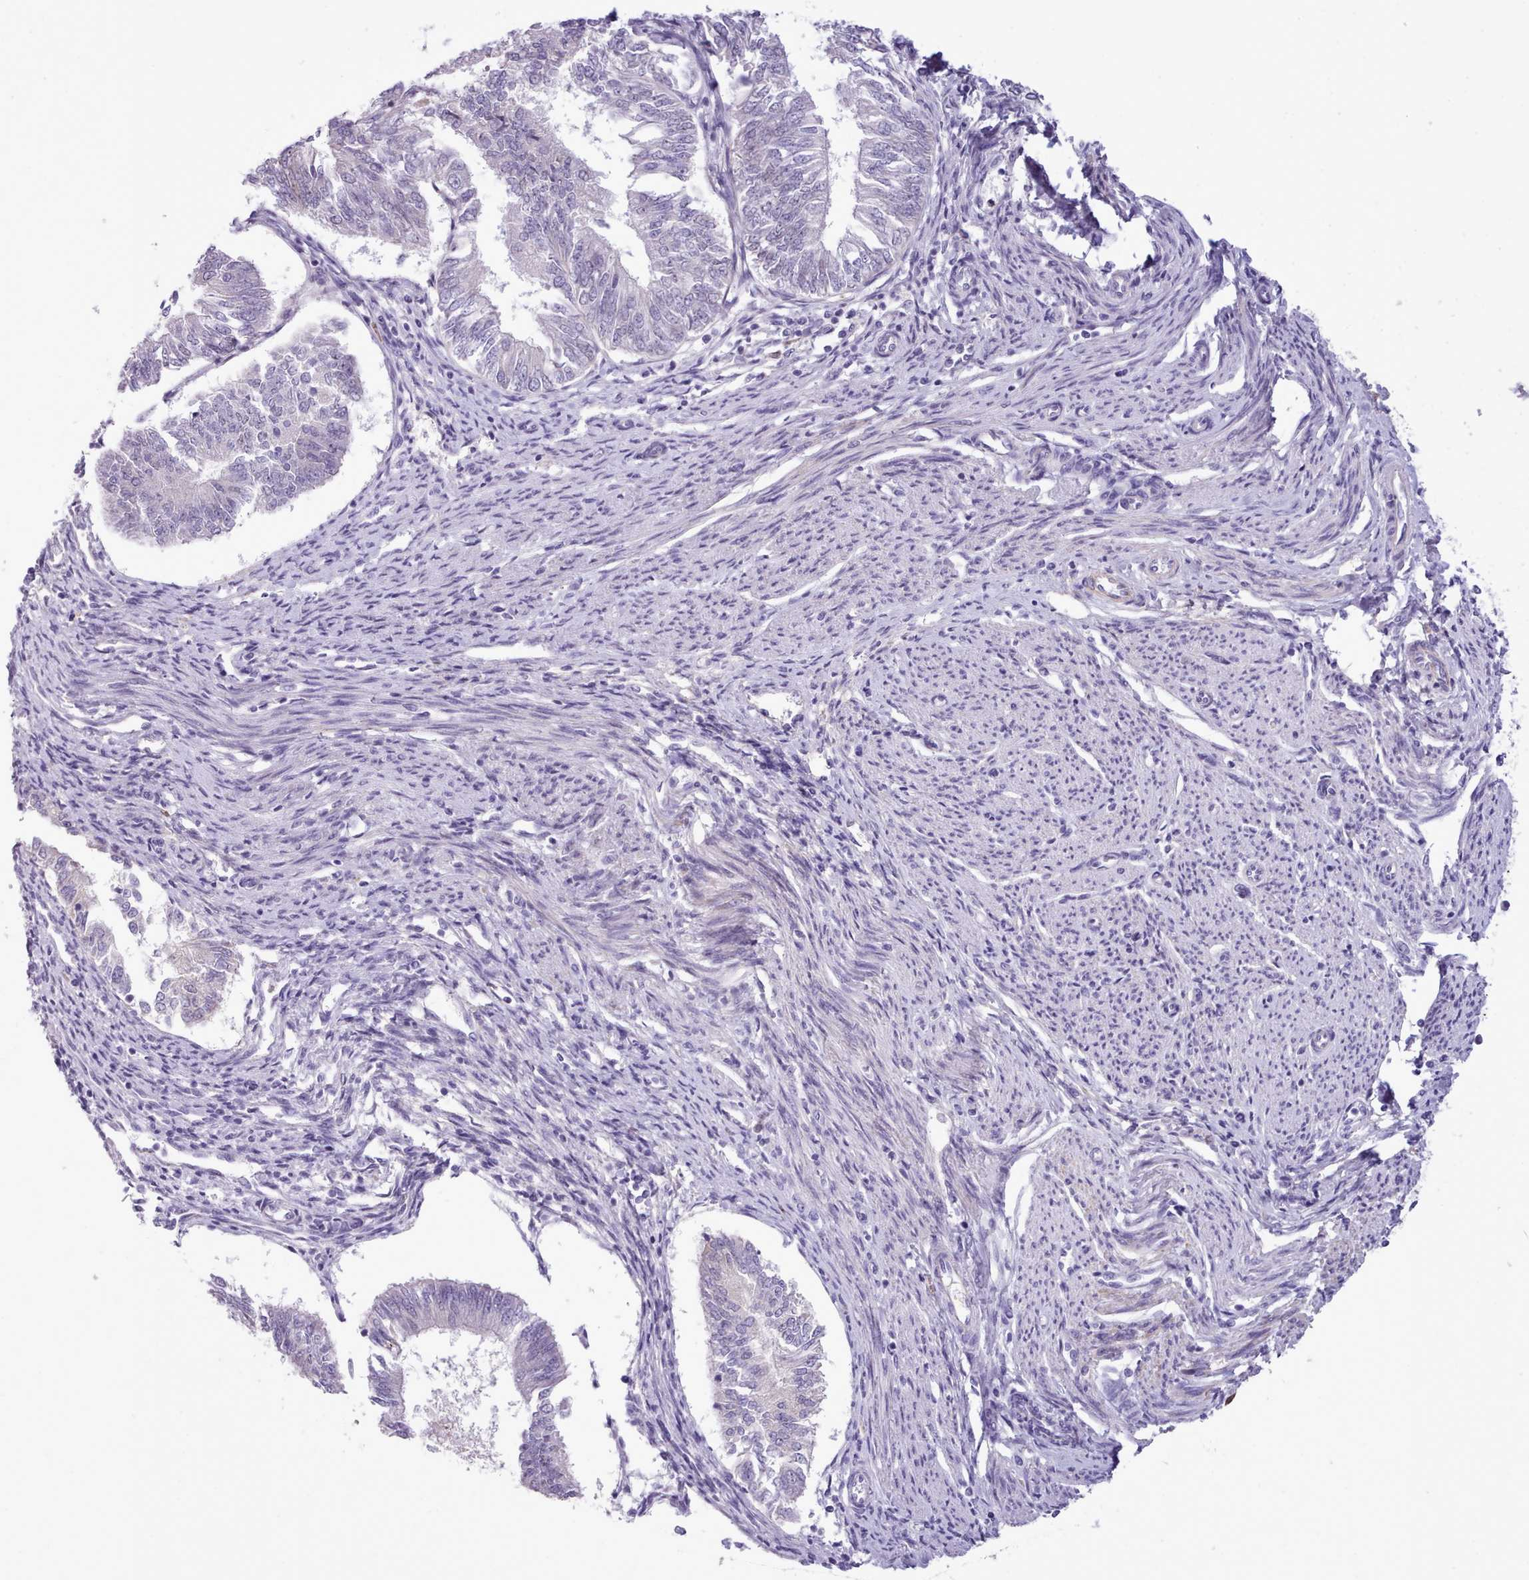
{"staining": {"intensity": "negative", "quantity": "none", "location": "none"}, "tissue": "endometrial cancer", "cell_type": "Tumor cells", "image_type": "cancer", "snomed": [{"axis": "morphology", "description": "Adenocarcinoma, NOS"}, {"axis": "topography", "description": "Endometrium"}], "caption": "The immunohistochemistry image has no significant expression in tumor cells of endometrial cancer tissue.", "gene": "CYP2A13", "patient": {"sex": "female", "age": 58}}